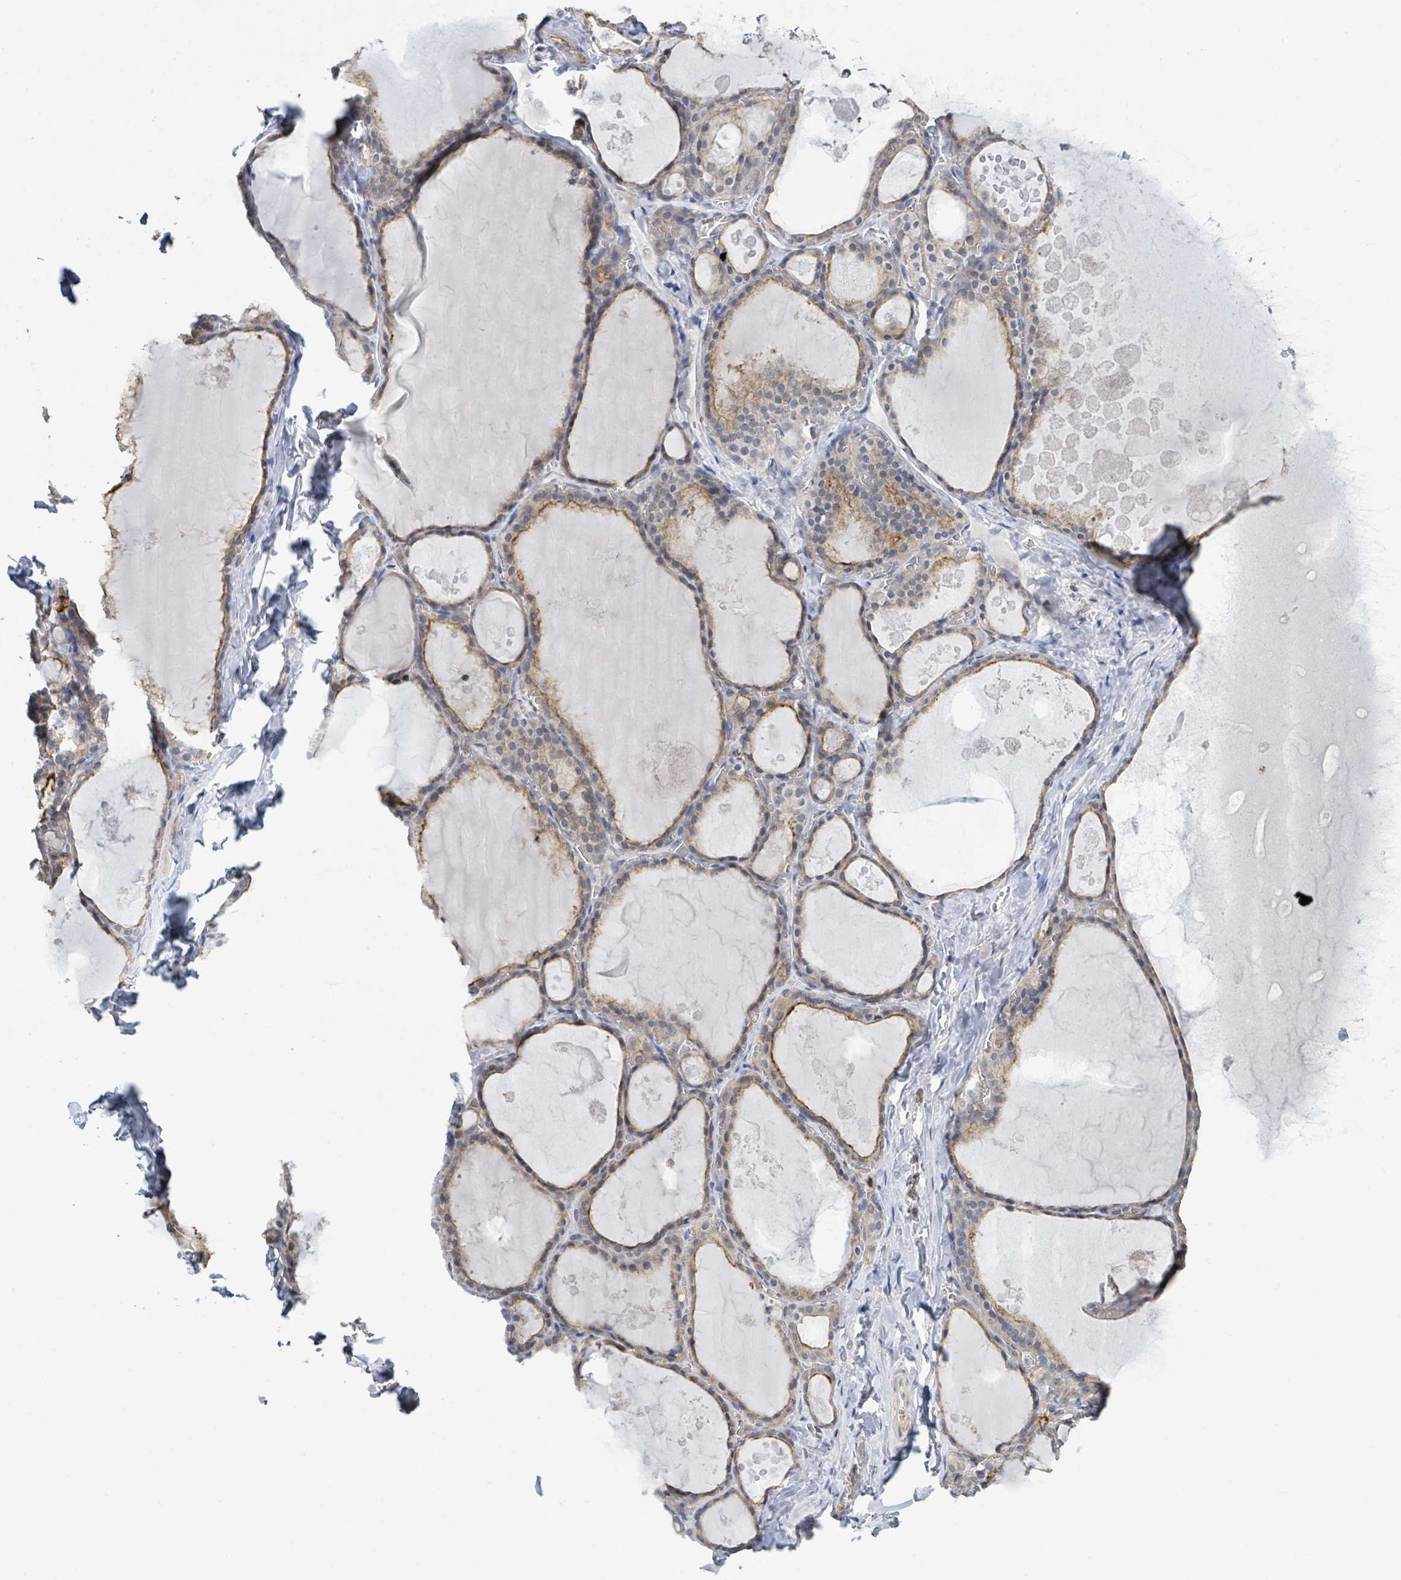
{"staining": {"intensity": "moderate", "quantity": "25%-75%", "location": "cytoplasmic/membranous"}, "tissue": "thyroid gland", "cell_type": "Glandular cells", "image_type": "normal", "snomed": [{"axis": "morphology", "description": "Normal tissue, NOS"}, {"axis": "topography", "description": "Thyroid gland"}], "caption": "Glandular cells show medium levels of moderate cytoplasmic/membranous expression in about 25%-75% of cells in normal human thyroid gland.", "gene": "LRRC42", "patient": {"sex": "male", "age": 56}}